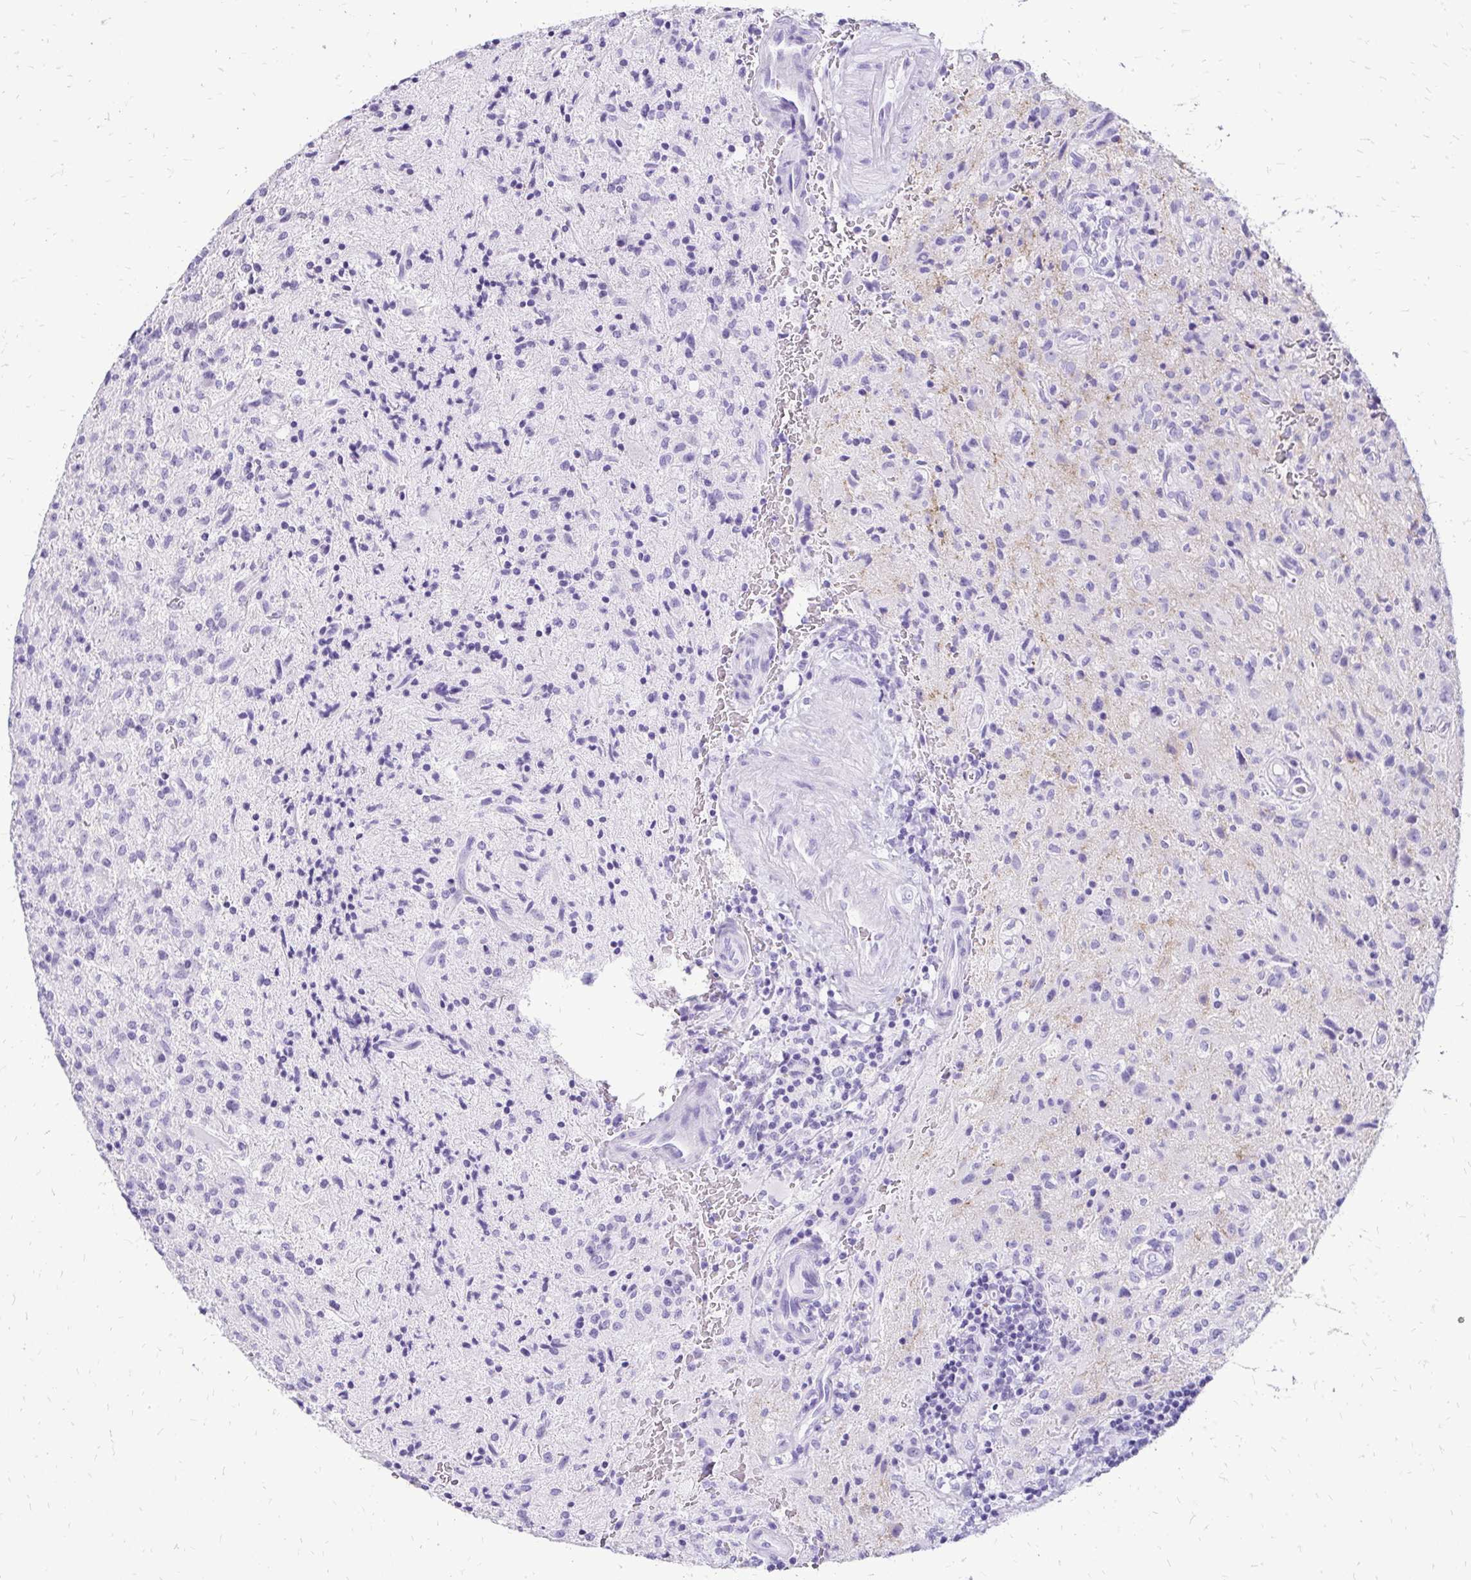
{"staining": {"intensity": "negative", "quantity": "none", "location": "none"}, "tissue": "glioma", "cell_type": "Tumor cells", "image_type": "cancer", "snomed": [{"axis": "morphology", "description": "Glioma, malignant, High grade"}, {"axis": "topography", "description": "Brain"}], "caption": "Immunohistochemical staining of human glioma shows no significant expression in tumor cells.", "gene": "SLC32A1", "patient": {"sex": "male", "age": 68}}